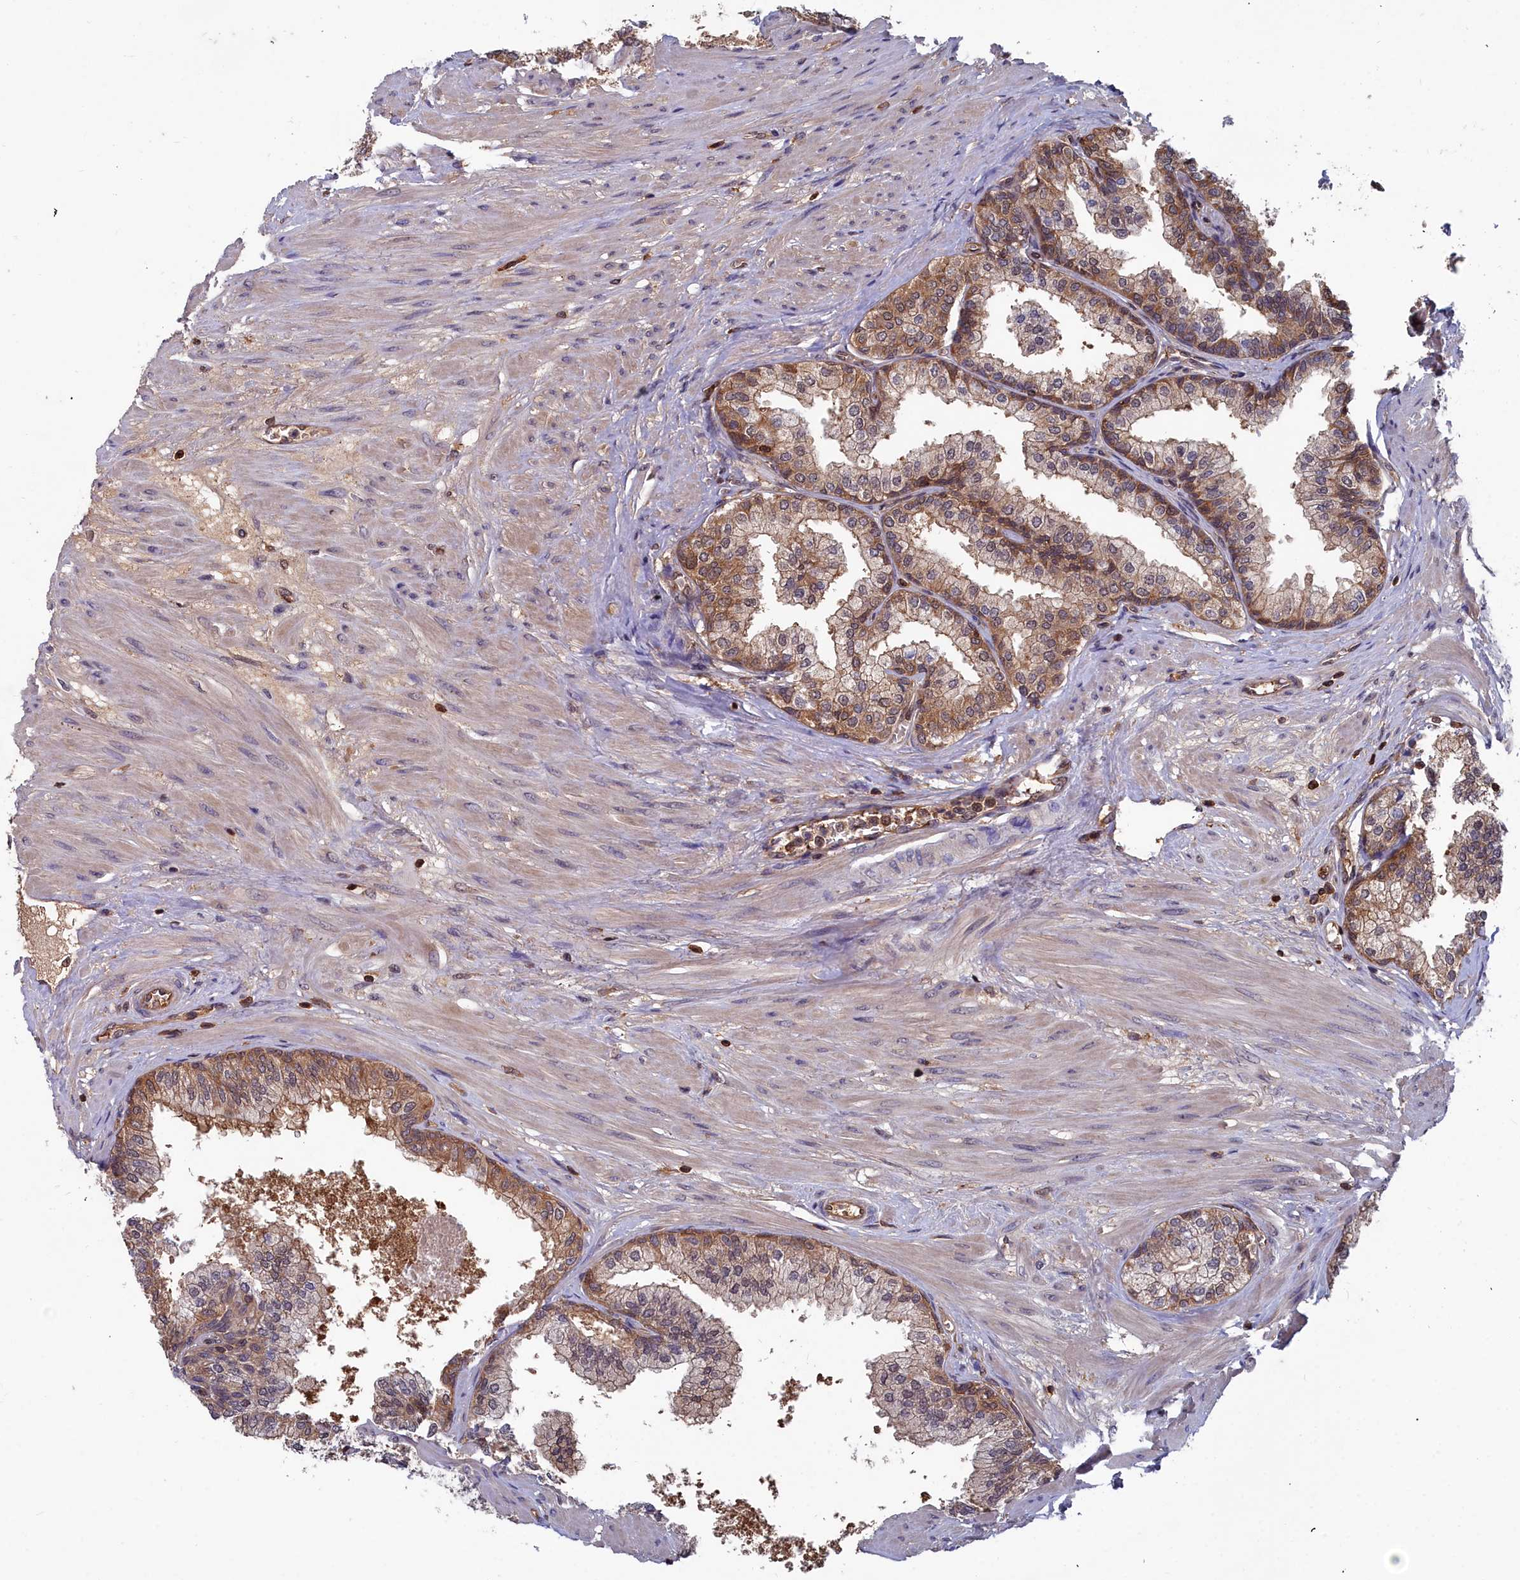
{"staining": {"intensity": "moderate", "quantity": ">75%", "location": "cytoplasmic/membranous"}, "tissue": "prostate", "cell_type": "Glandular cells", "image_type": "normal", "snomed": [{"axis": "morphology", "description": "Normal tissue, NOS"}, {"axis": "topography", "description": "Prostate"}], "caption": "Brown immunohistochemical staining in benign human prostate displays moderate cytoplasmic/membranous staining in about >75% of glandular cells.", "gene": "GFRA2", "patient": {"sex": "male", "age": 60}}